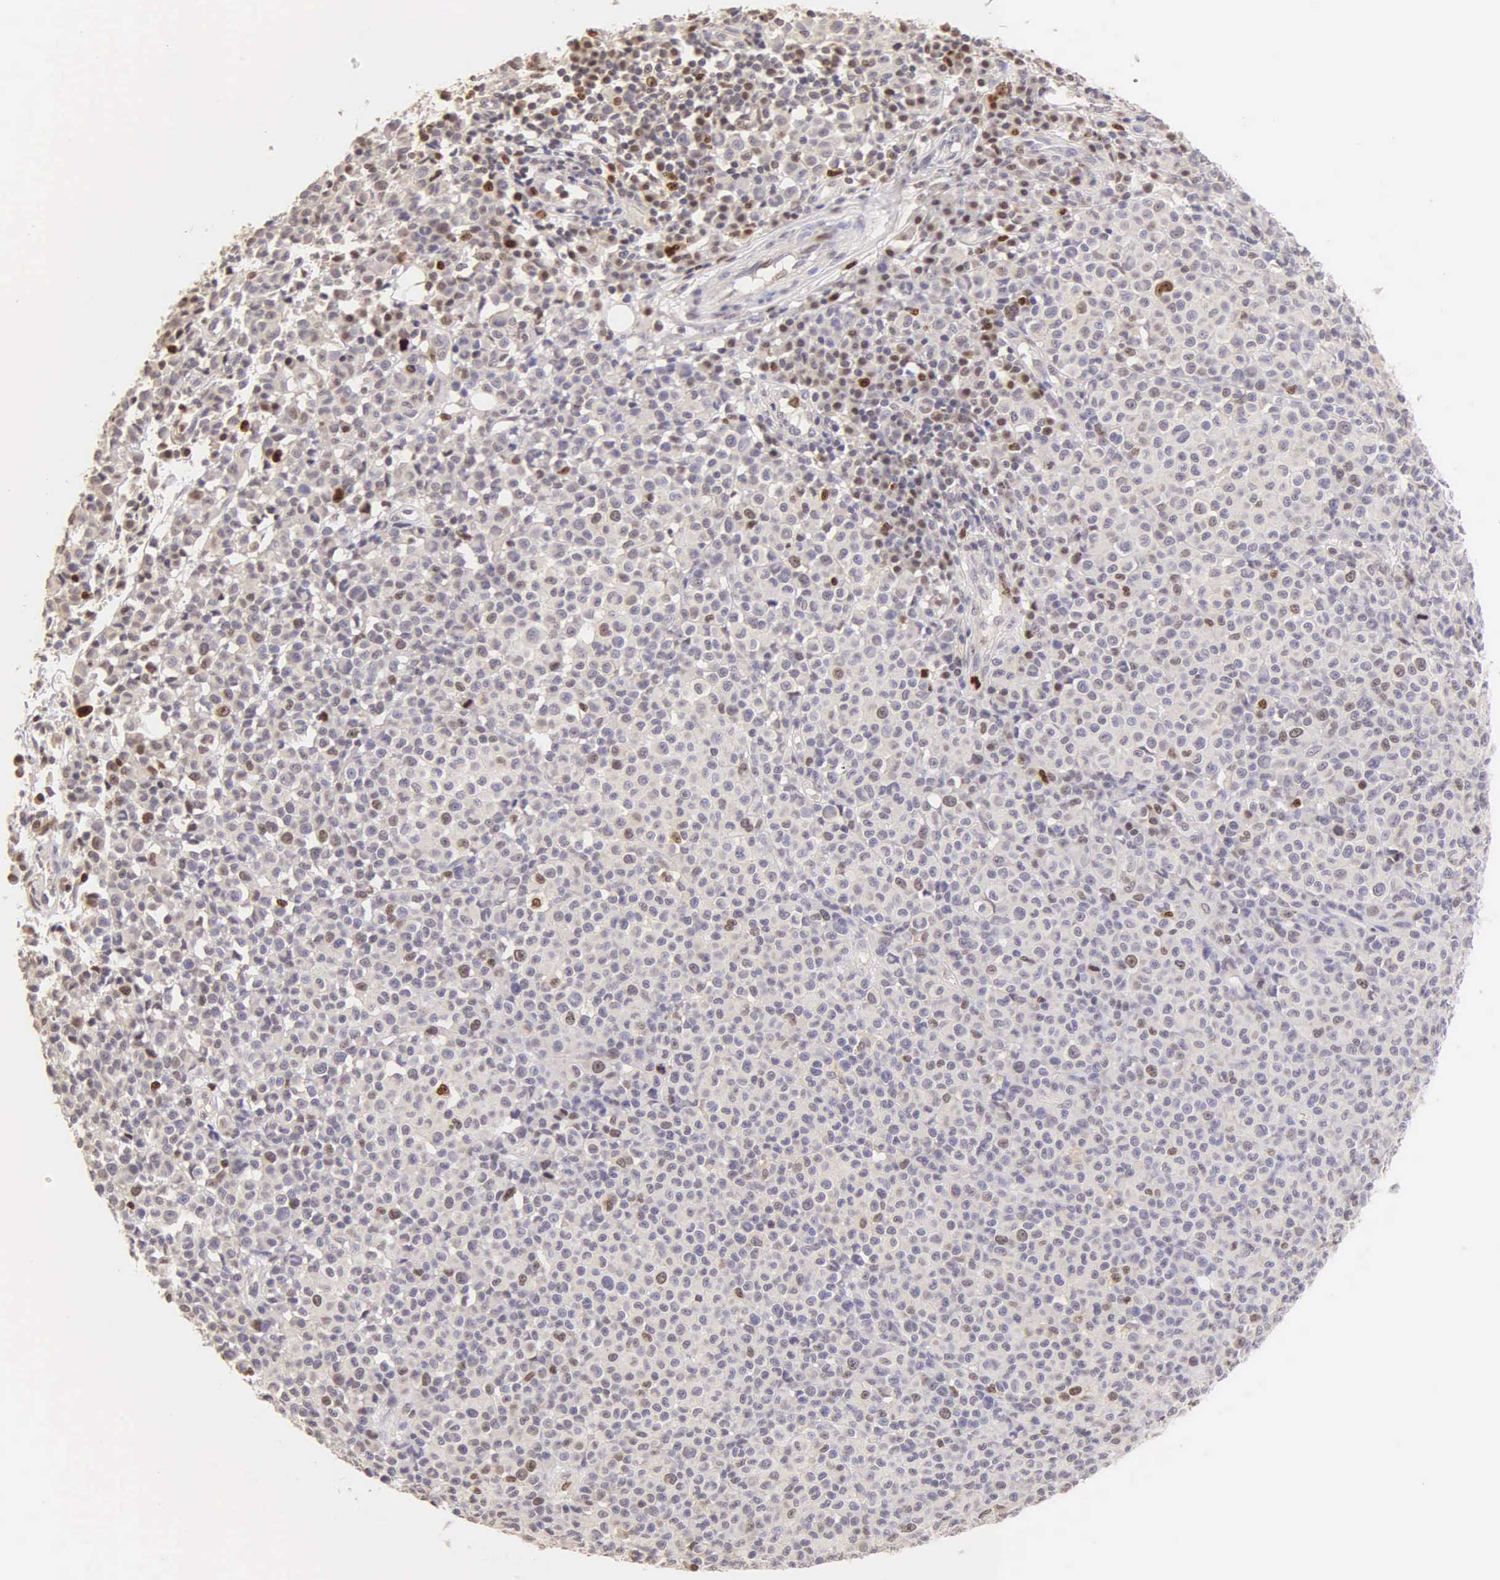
{"staining": {"intensity": "moderate", "quantity": "<25%", "location": "nuclear"}, "tissue": "melanoma", "cell_type": "Tumor cells", "image_type": "cancer", "snomed": [{"axis": "morphology", "description": "Malignant melanoma, Metastatic site"}, {"axis": "topography", "description": "Skin"}], "caption": "The image displays staining of melanoma, revealing moderate nuclear protein positivity (brown color) within tumor cells. (Brightfield microscopy of DAB IHC at high magnification).", "gene": "MKI67", "patient": {"sex": "male", "age": 32}}